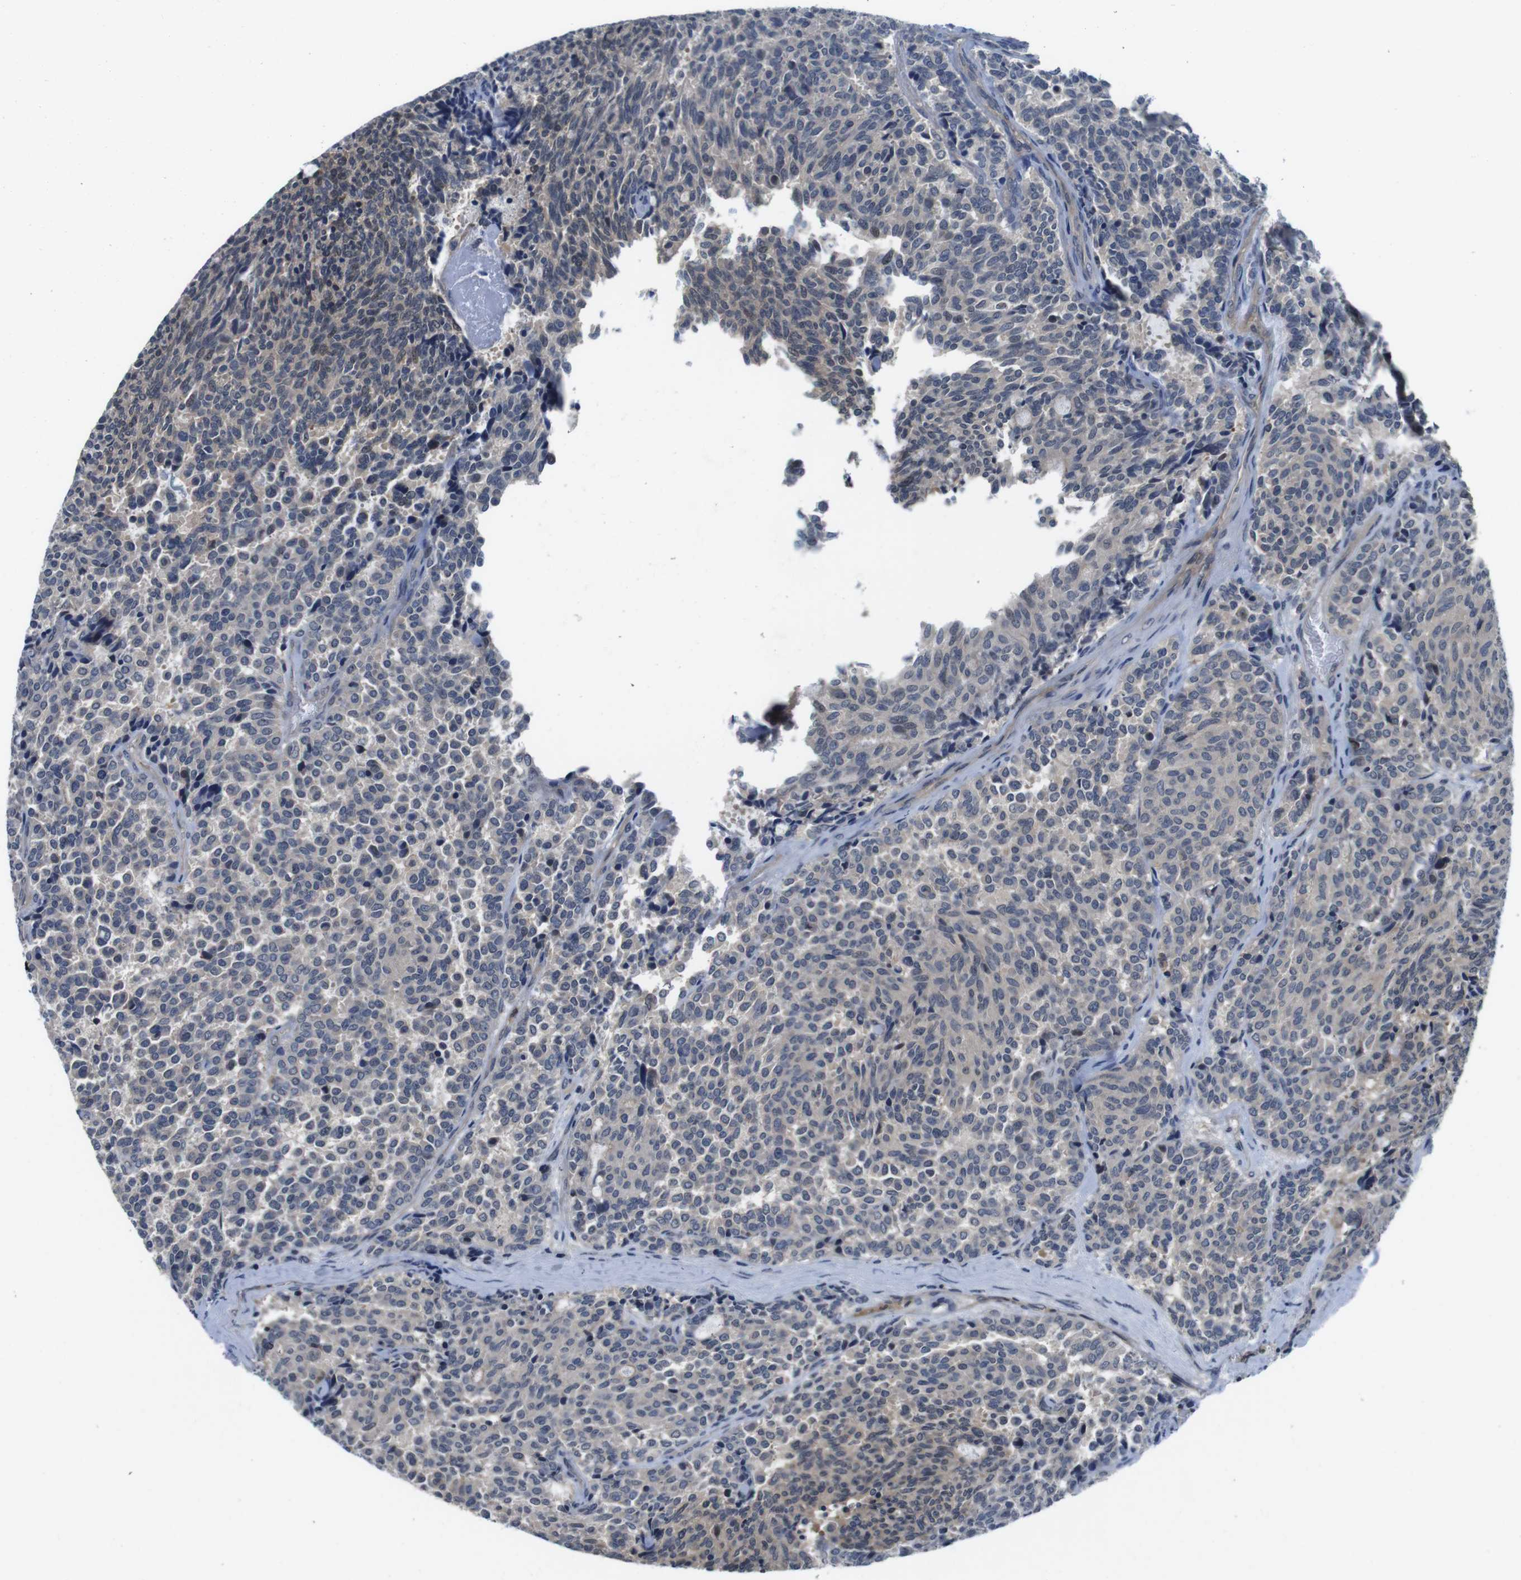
{"staining": {"intensity": "negative", "quantity": "none", "location": "none"}, "tissue": "carcinoid", "cell_type": "Tumor cells", "image_type": "cancer", "snomed": [{"axis": "morphology", "description": "Carcinoid, malignant, NOS"}, {"axis": "topography", "description": "Pancreas"}], "caption": "High magnification brightfield microscopy of carcinoid stained with DAB (brown) and counterstained with hematoxylin (blue): tumor cells show no significant staining.", "gene": "FADD", "patient": {"sex": "female", "age": 54}}